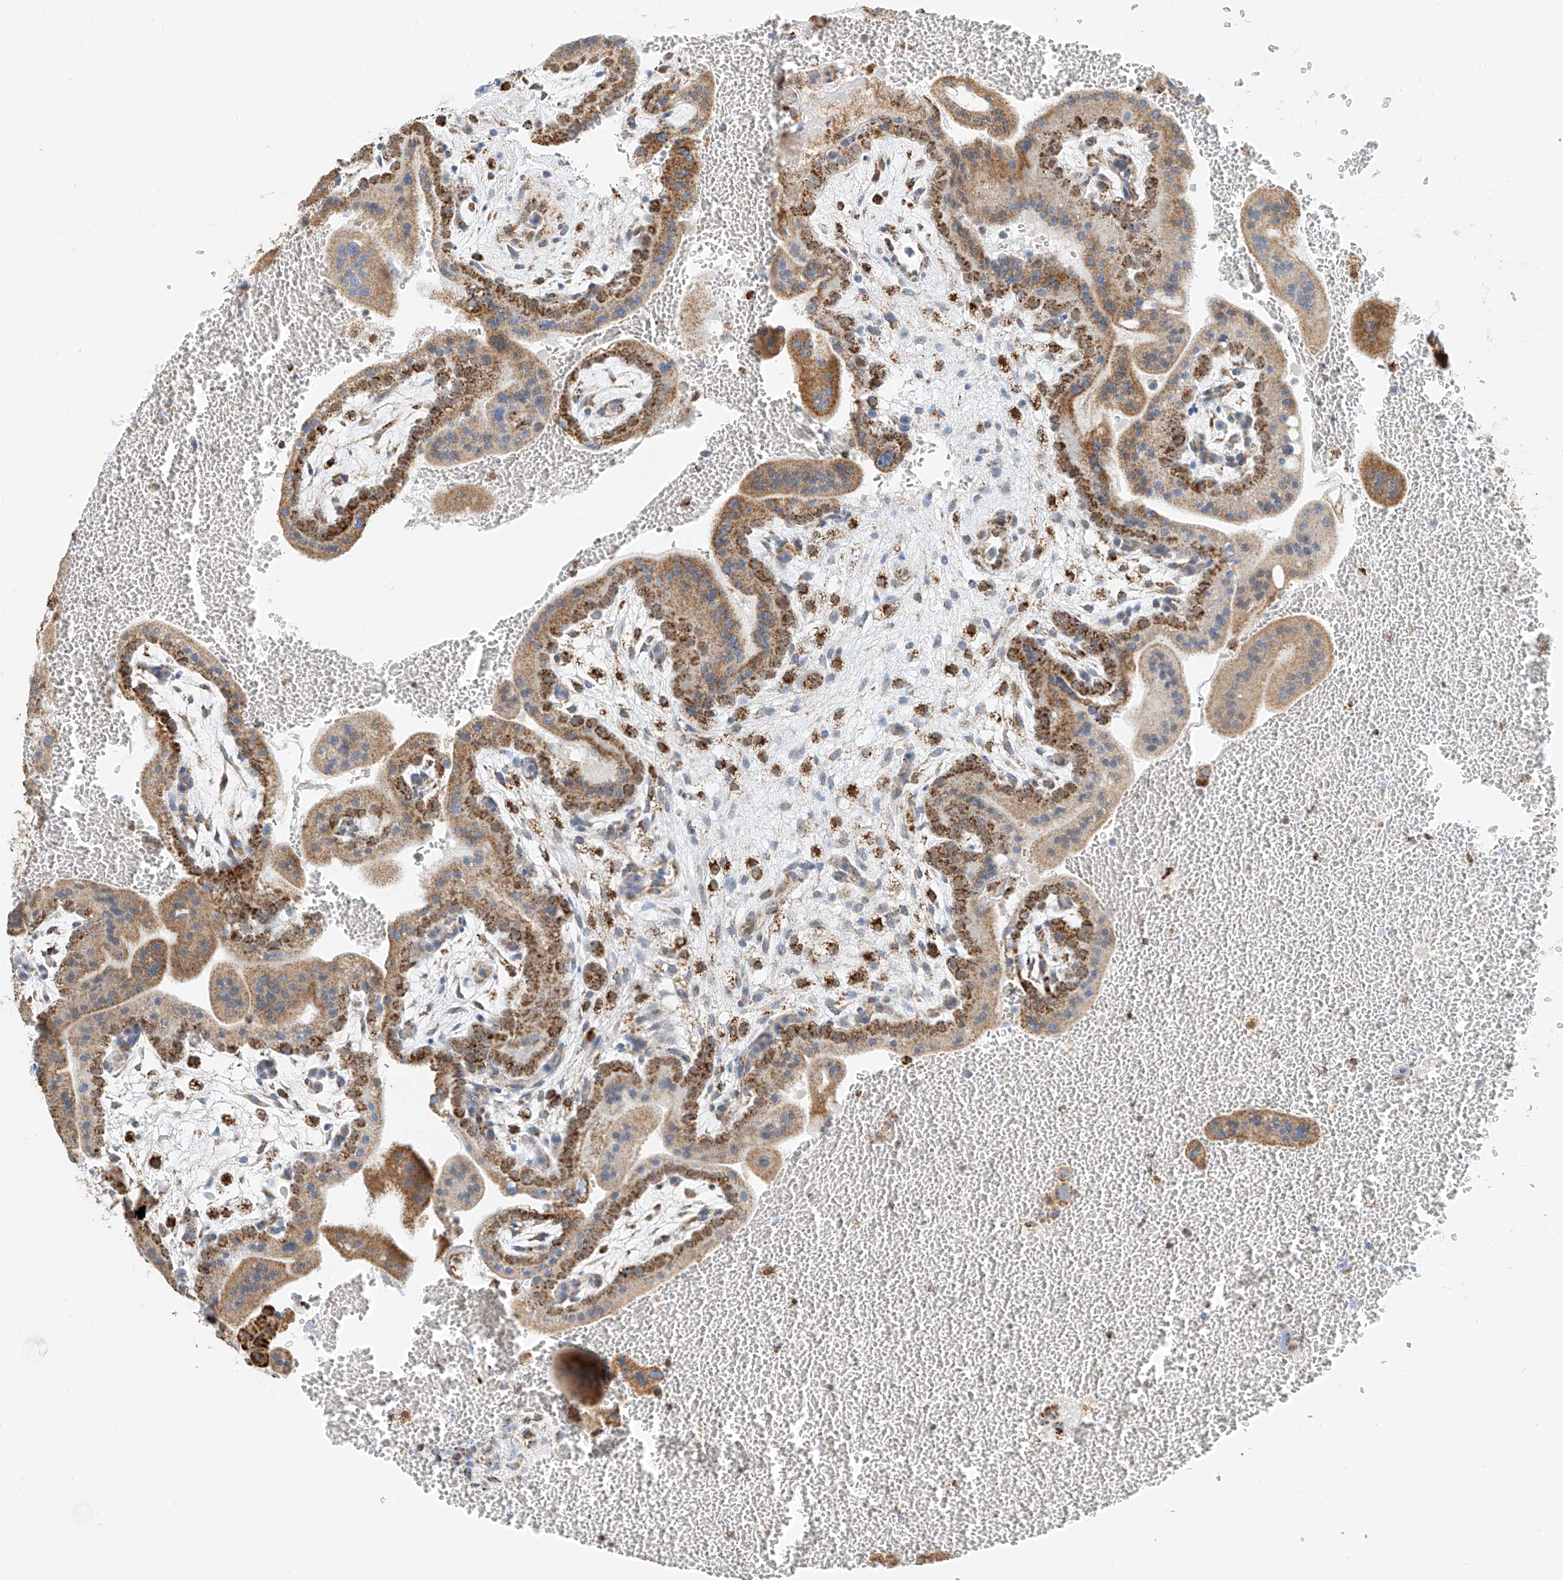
{"staining": {"intensity": "moderate", "quantity": ">75%", "location": "cytoplasmic/membranous"}, "tissue": "placenta", "cell_type": "Trophoblastic cells", "image_type": "normal", "snomed": [{"axis": "morphology", "description": "Normal tissue, NOS"}, {"axis": "topography", "description": "Placenta"}], "caption": "Moderate cytoplasmic/membranous protein expression is appreciated in about >75% of trophoblastic cells in placenta. (brown staining indicates protein expression, while blue staining denotes nuclei).", "gene": "PPA2", "patient": {"sex": "female", "age": 35}}